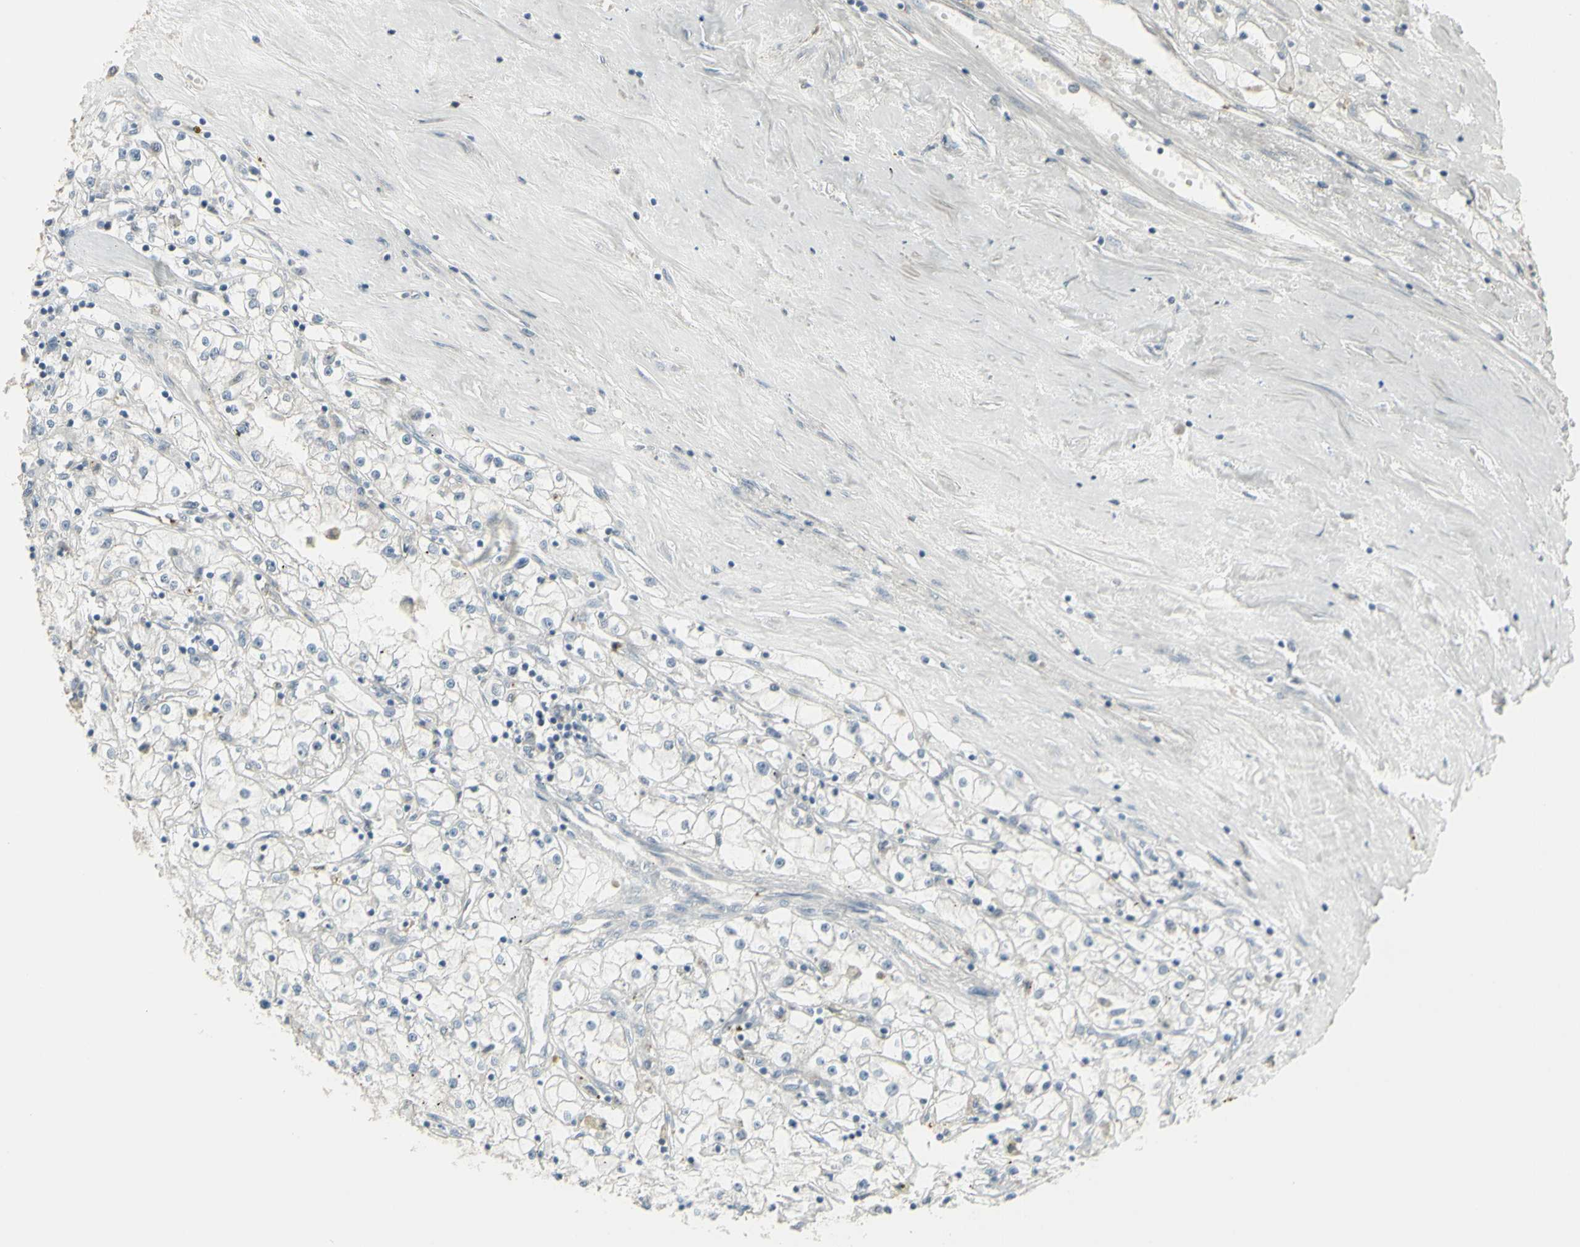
{"staining": {"intensity": "negative", "quantity": "none", "location": "none"}, "tissue": "renal cancer", "cell_type": "Tumor cells", "image_type": "cancer", "snomed": [{"axis": "morphology", "description": "Adenocarcinoma, NOS"}, {"axis": "topography", "description": "Kidney"}], "caption": "Immunohistochemistry (IHC) histopathology image of human adenocarcinoma (renal) stained for a protein (brown), which displays no staining in tumor cells.", "gene": "CD79B", "patient": {"sex": "male", "age": 56}}